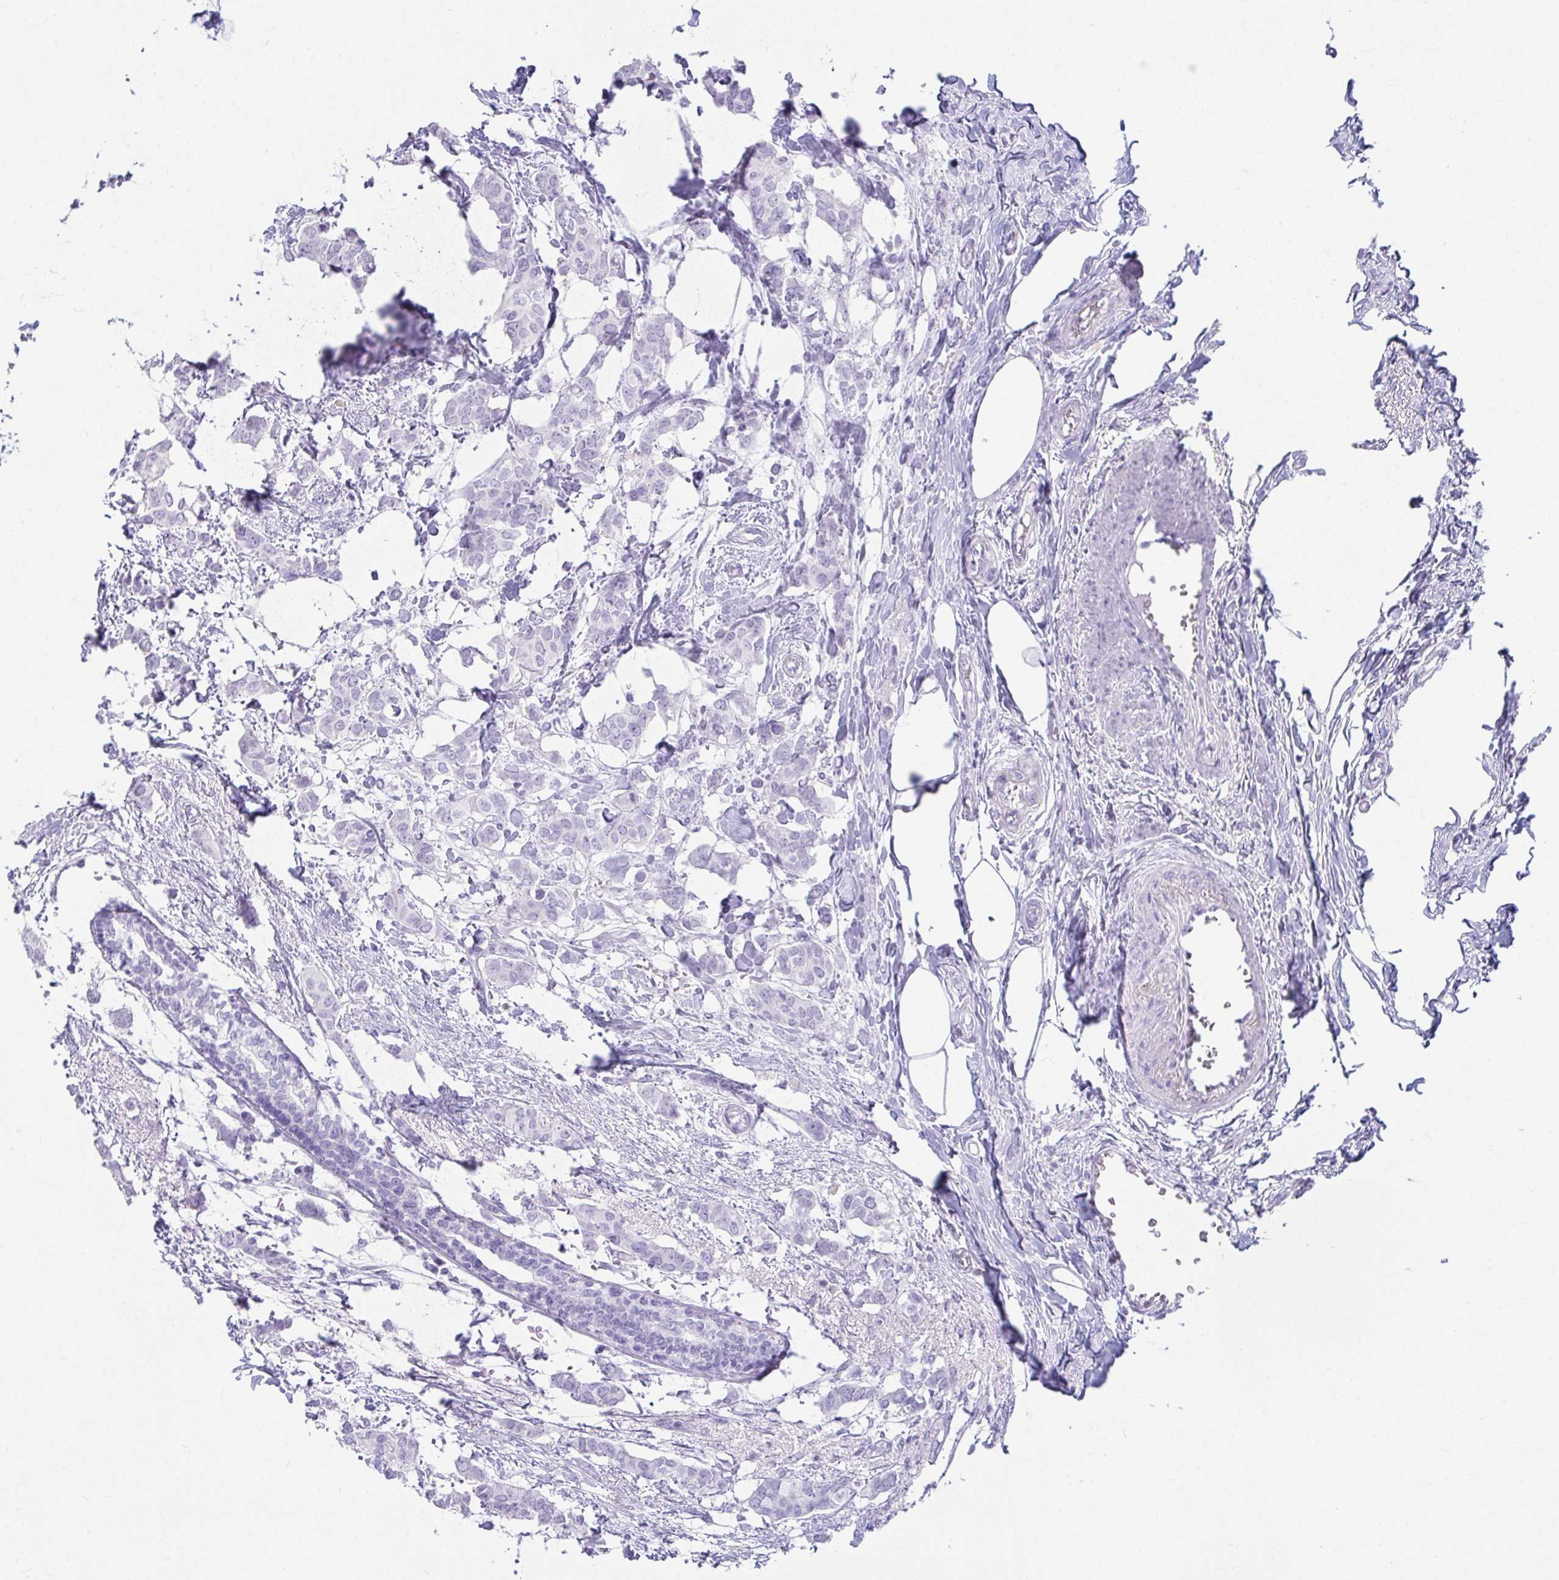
{"staining": {"intensity": "negative", "quantity": "none", "location": "none"}, "tissue": "breast cancer", "cell_type": "Tumor cells", "image_type": "cancer", "snomed": [{"axis": "morphology", "description": "Duct carcinoma"}, {"axis": "topography", "description": "Breast"}], "caption": "Immunohistochemistry (IHC) image of intraductal carcinoma (breast) stained for a protein (brown), which shows no positivity in tumor cells.", "gene": "ATP4B", "patient": {"sex": "female", "age": 62}}